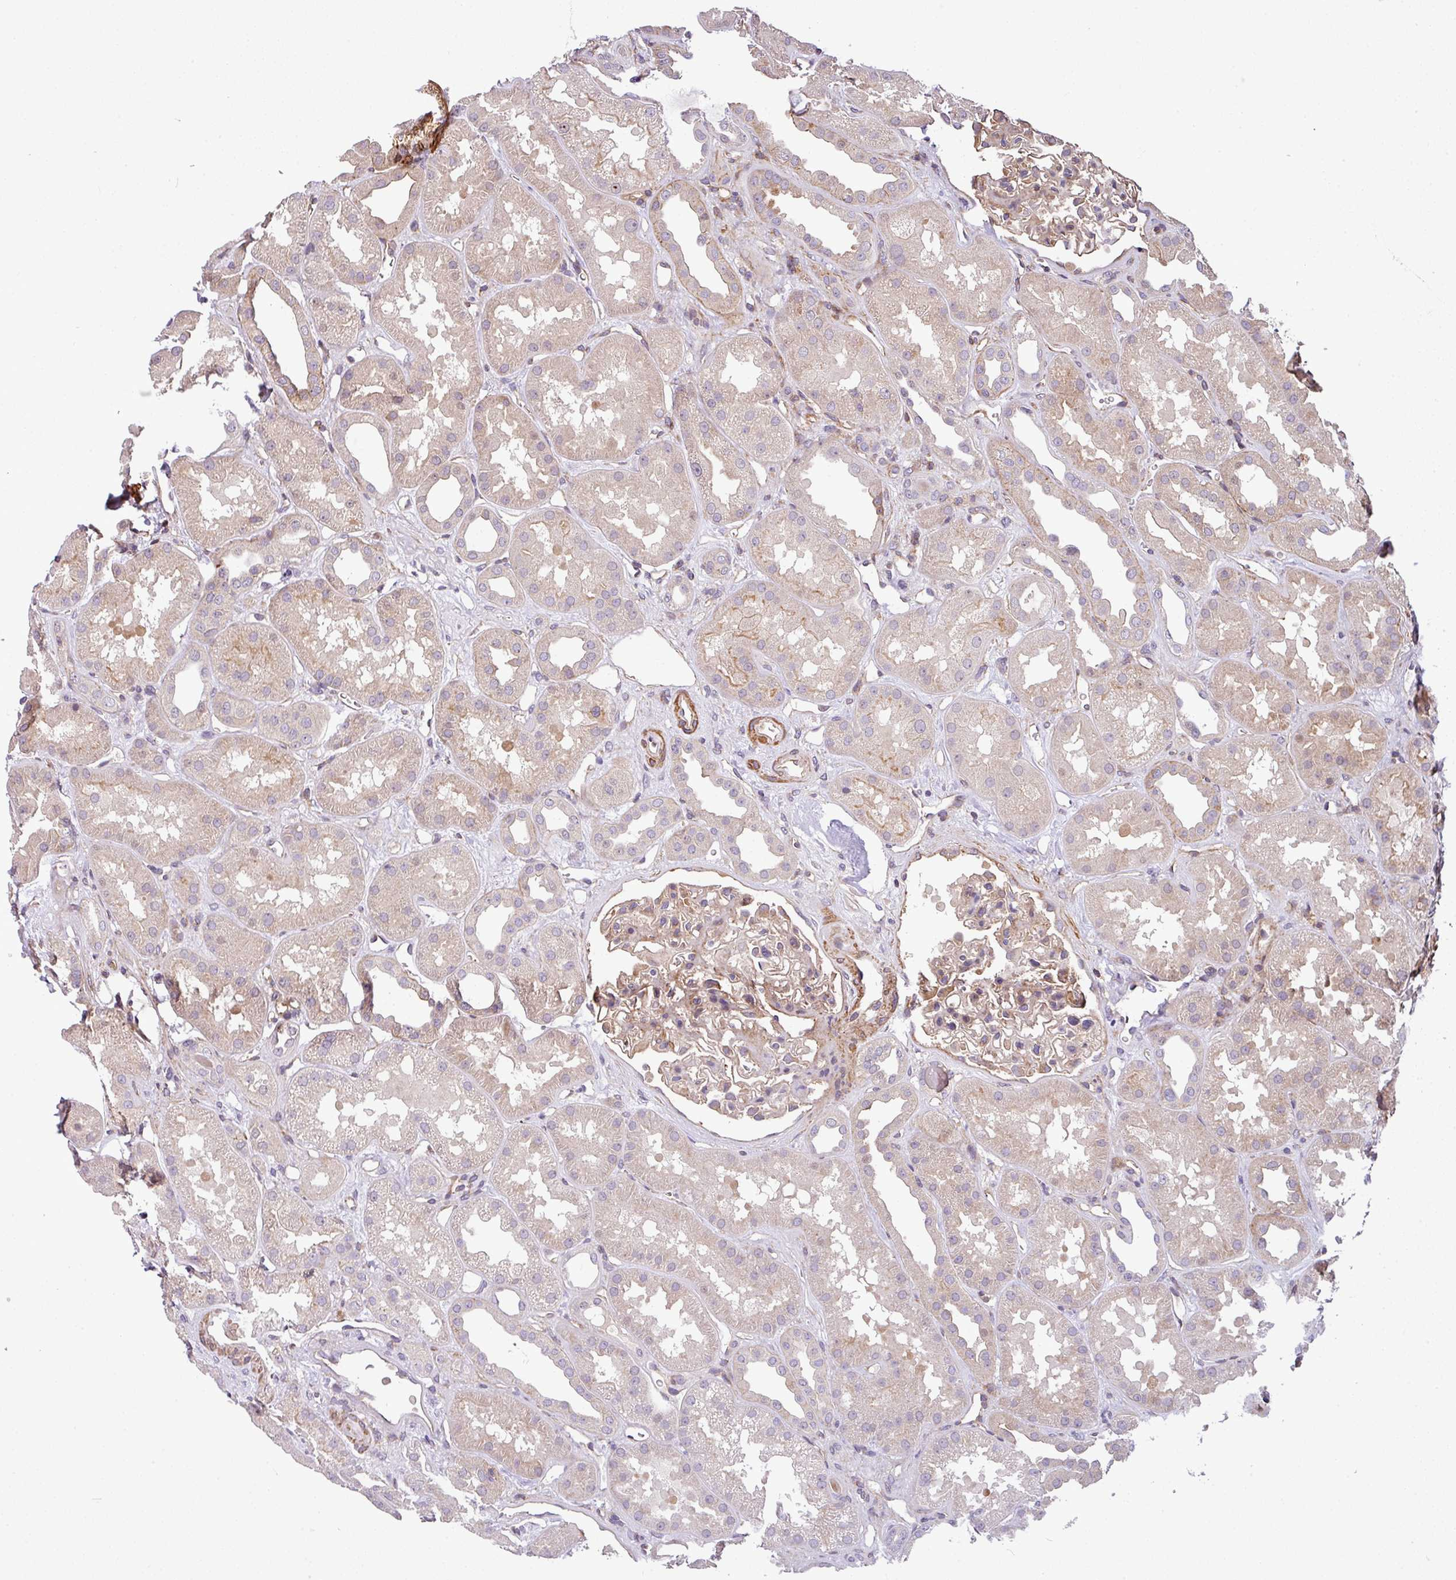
{"staining": {"intensity": "weak", "quantity": "25%-75%", "location": "cytoplasmic/membranous"}, "tissue": "kidney", "cell_type": "Cells in glomeruli", "image_type": "normal", "snomed": [{"axis": "morphology", "description": "Normal tissue, NOS"}, {"axis": "topography", "description": "Kidney"}], "caption": "Immunohistochemical staining of unremarkable kidney reveals weak cytoplasmic/membranous protein staining in approximately 25%-75% of cells in glomeruli. (DAB (3,3'-diaminobenzidine) = brown stain, brightfield microscopy at high magnification).", "gene": "CASS4", "patient": {"sex": "male", "age": 61}}